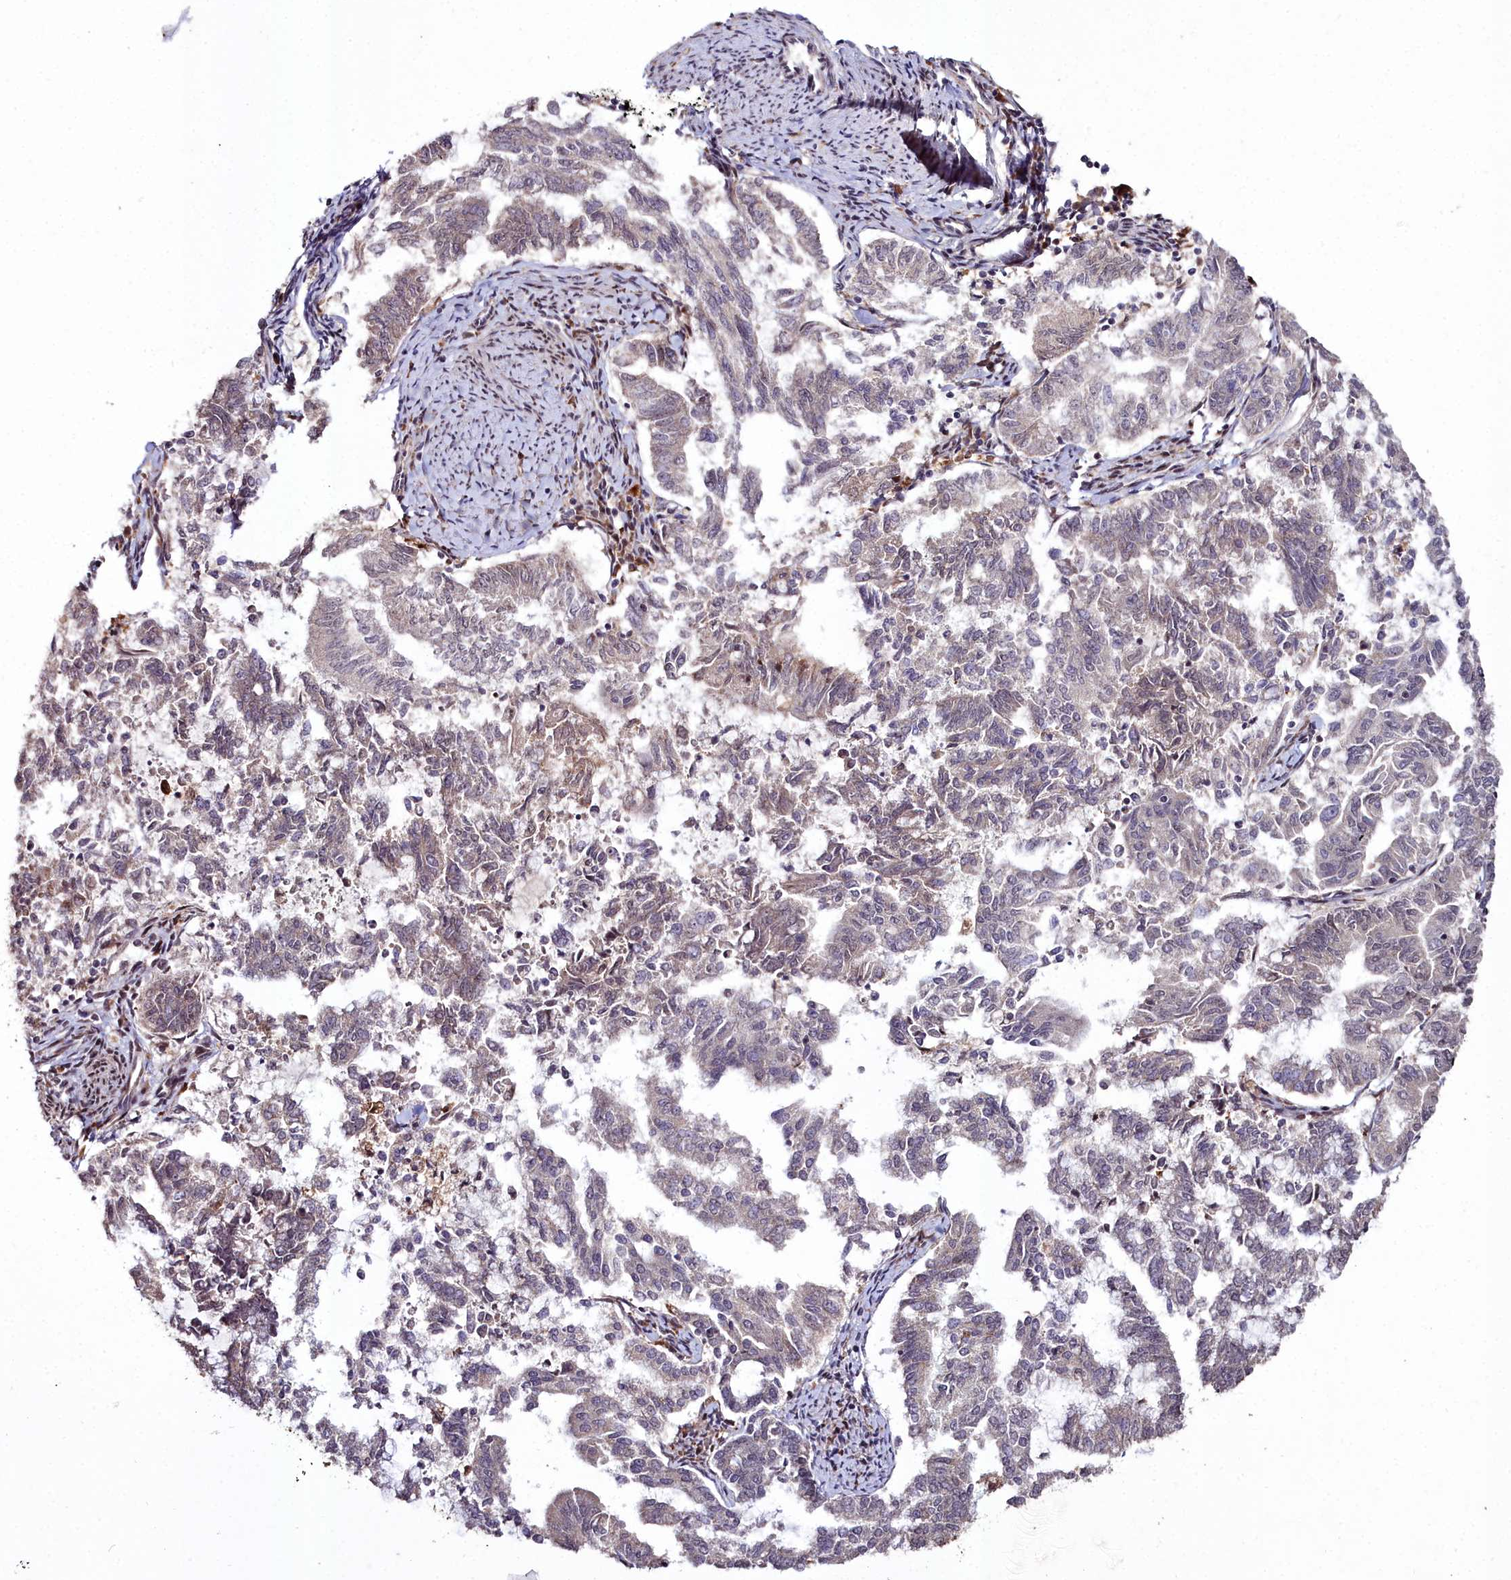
{"staining": {"intensity": "weak", "quantity": "<25%", "location": "cytoplasmic/membranous"}, "tissue": "endometrial cancer", "cell_type": "Tumor cells", "image_type": "cancer", "snomed": [{"axis": "morphology", "description": "Adenocarcinoma, NOS"}, {"axis": "topography", "description": "Endometrium"}], "caption": "A photomicrograph of endometrial cancer stained for a protein exhibits no brown staining in tumor cells. Nuclei are stained in blue.", "gene": "CXXC1", "patient": {"sex": "female", "age": 79}}